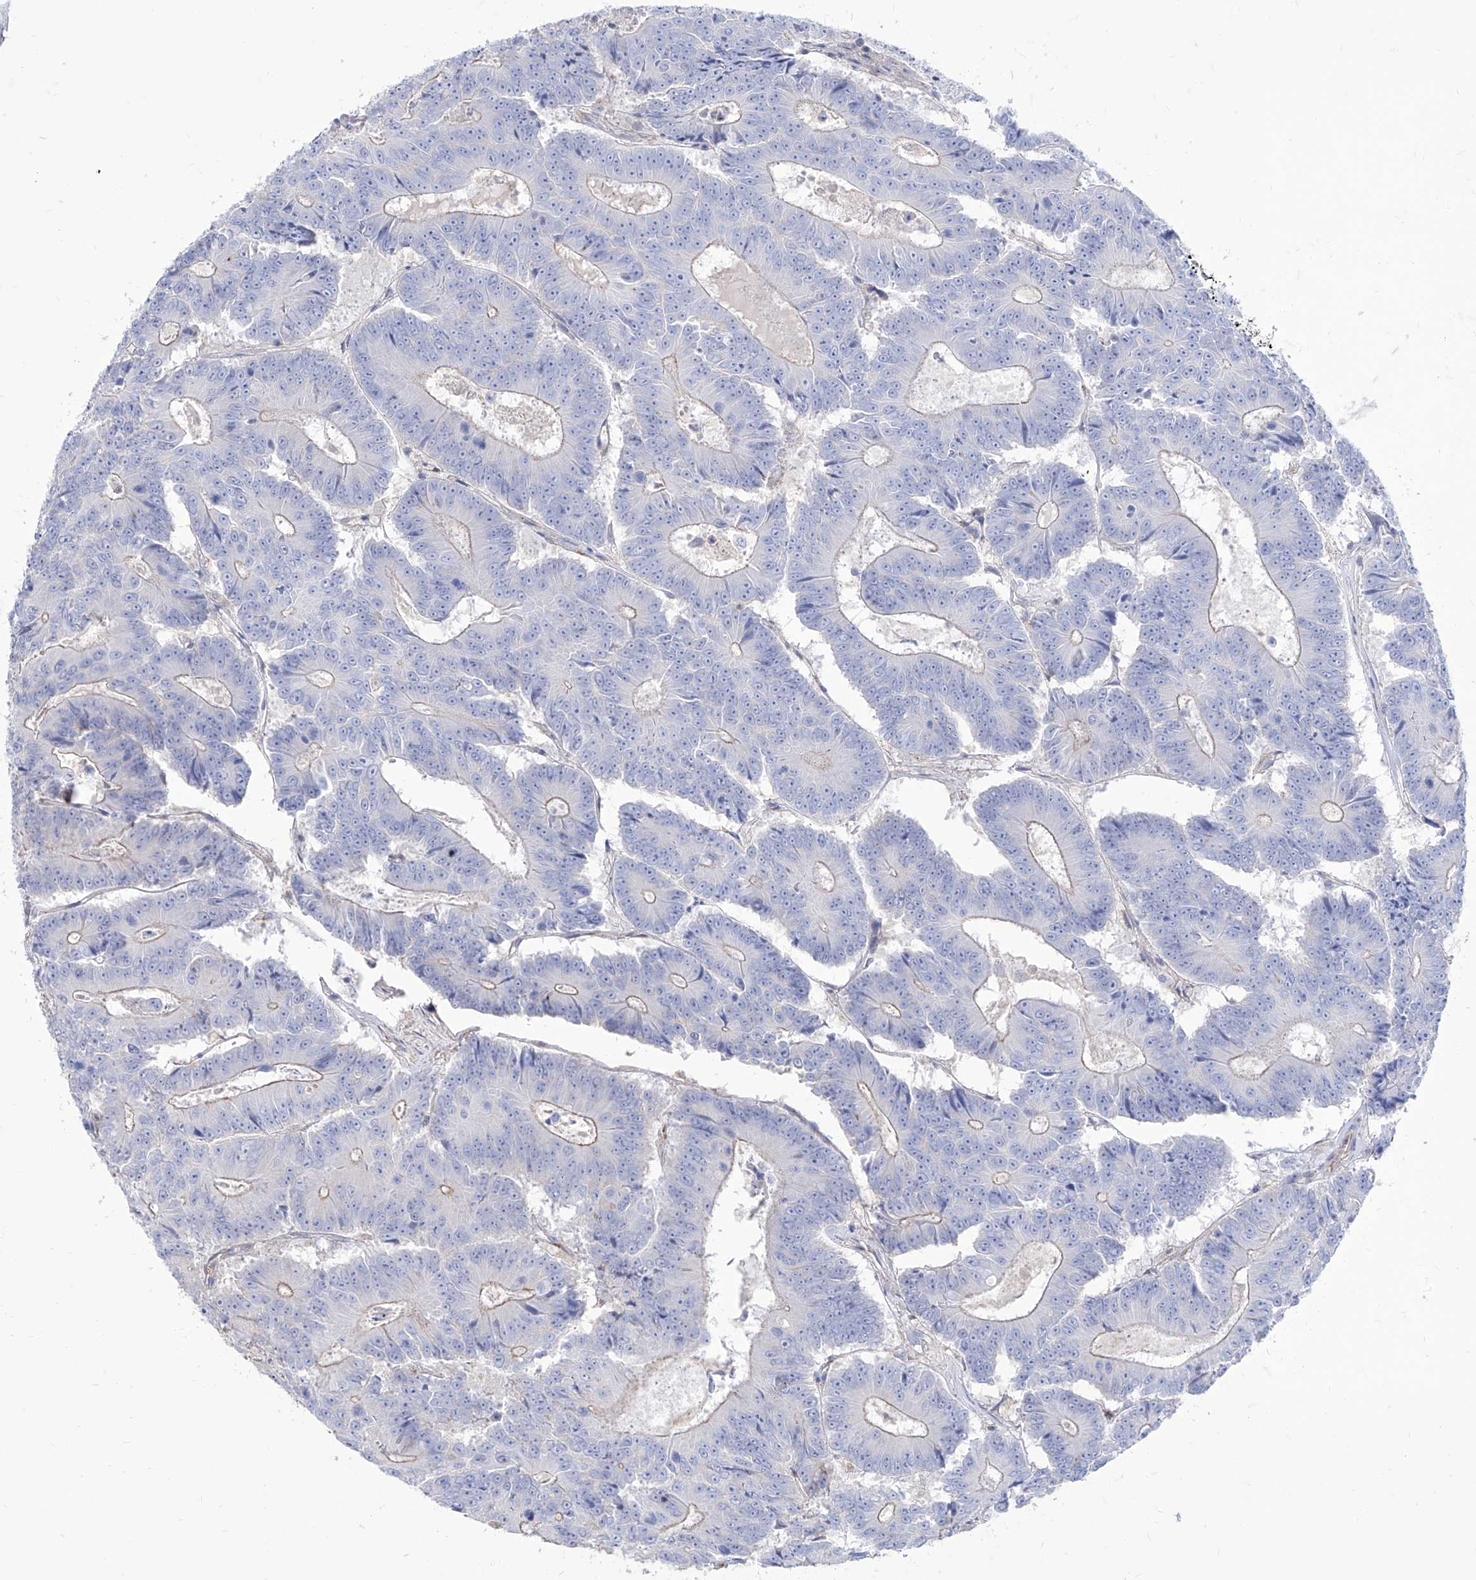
{"staining": {"intensity": "negative", "quantity": "none", "location": "none"}, "tissue": "colorectal cancer", "cell_type": "Tumor cells", "image_type": "cancer", "snomed": [{"axis": "morphology", "description": "Adenocarcinoma, NOS"}, {"axis": "topography", "description": "Colon"}], "caption": "Immunohistochemical staining of colorectal adenocarcinoma shows no significant positivity in tumor cells.", "gene": "C1orf74", "patient": {"sex": "male", "age": 83}}